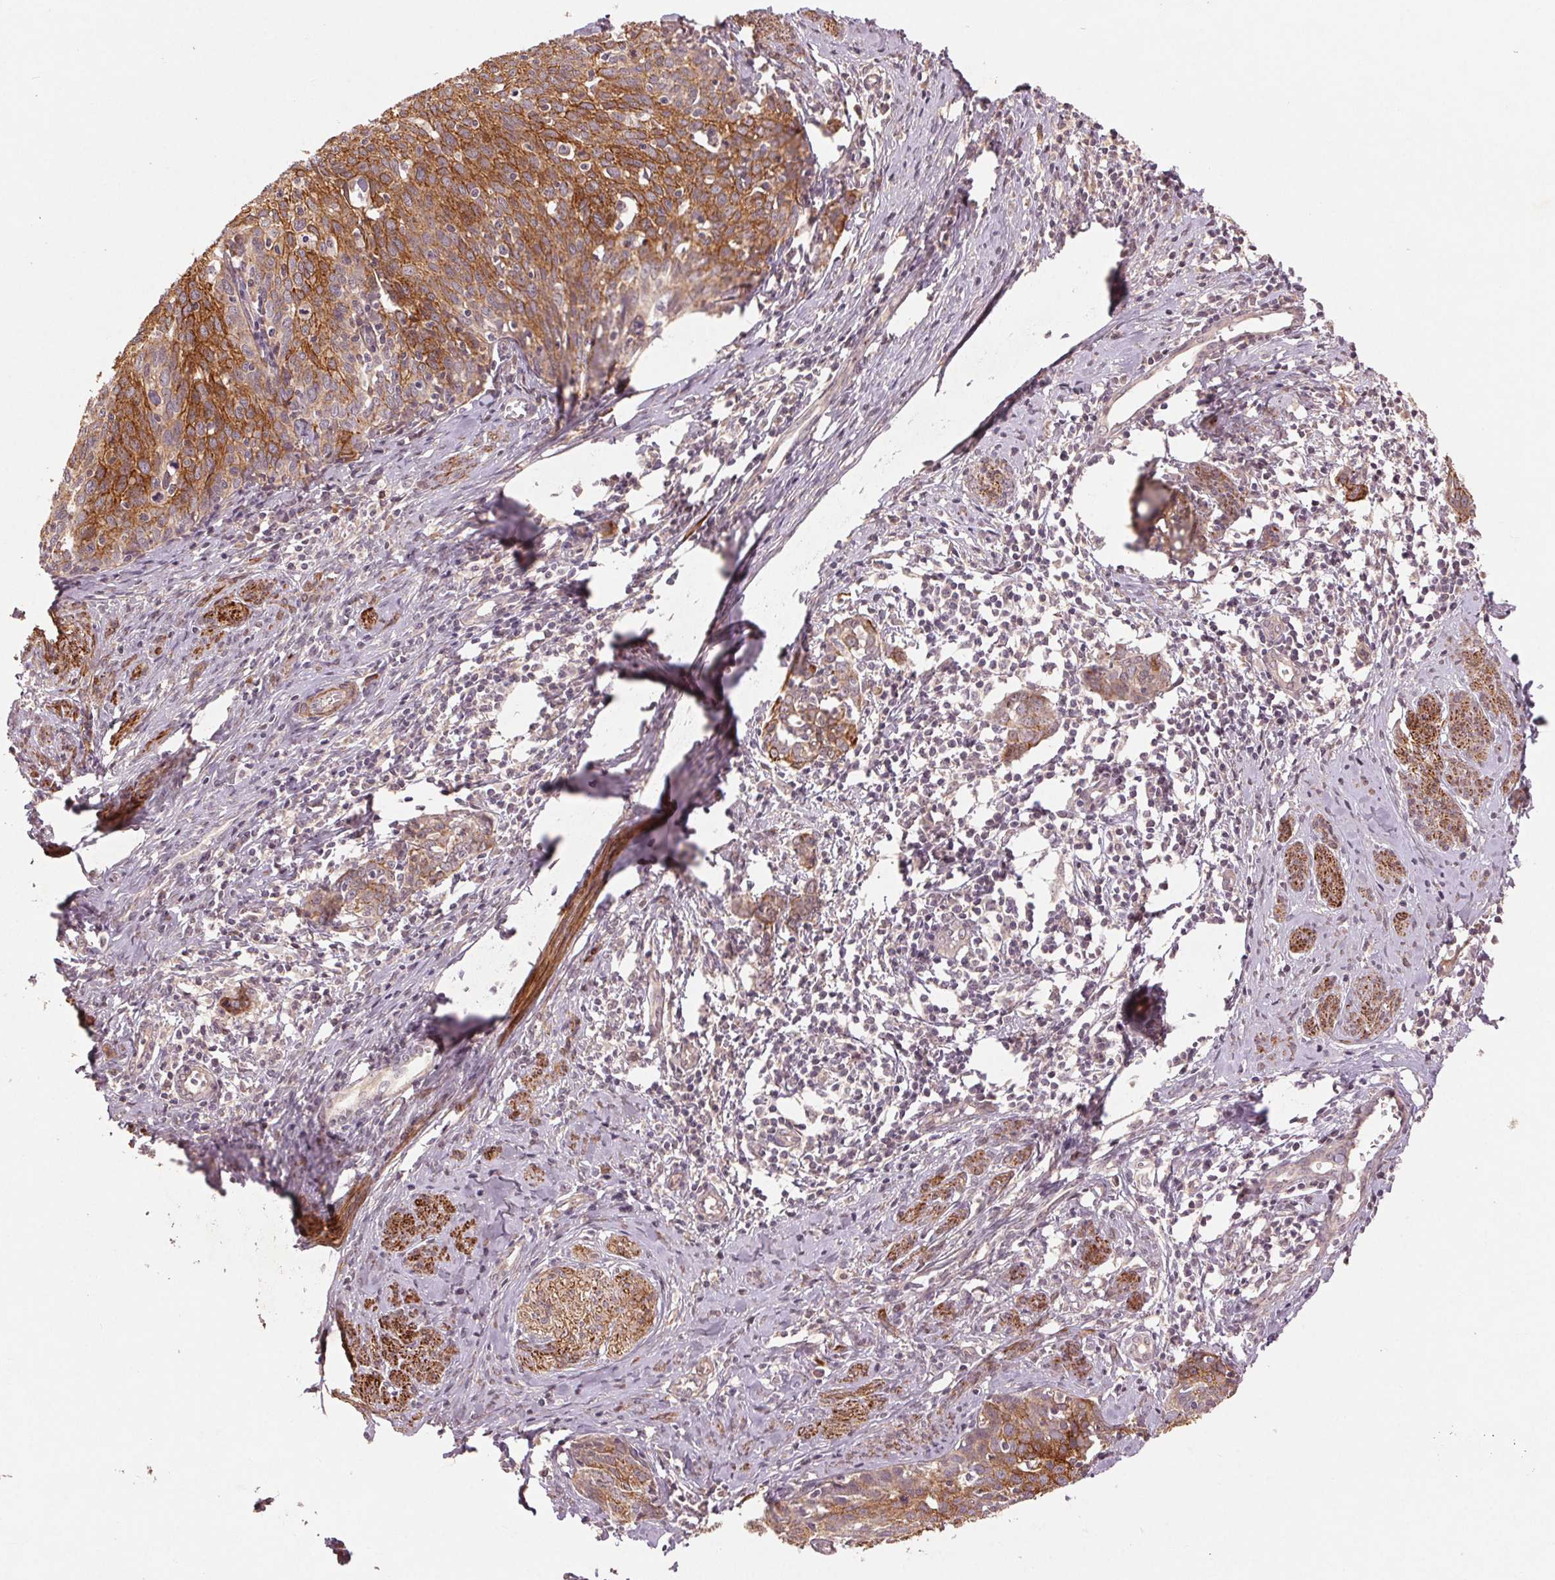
{"staining": {"intensity": "moderate", "quantity": "25%-75%", "location": "cytoplasmic/membranous"}, "tissue": "cervical cancer", "cell_type": "Tumor cells", "image_type": "cancer", "snomed": [{"axis": "morphology", "description": "Squamous cell carcinoma, NOS"}, {"axis": "topography", "description": "Cervix"}], "caption": "The histopathology image reveals immunohistochemical staining of cervical squamous cell carcinoma. There is moderate cytoplasmic/membranous expression is appreciated in about 25%-75% of tumor cells.", "gene": "SMLR1", "patient": {"sex": "female", "age": 62}}